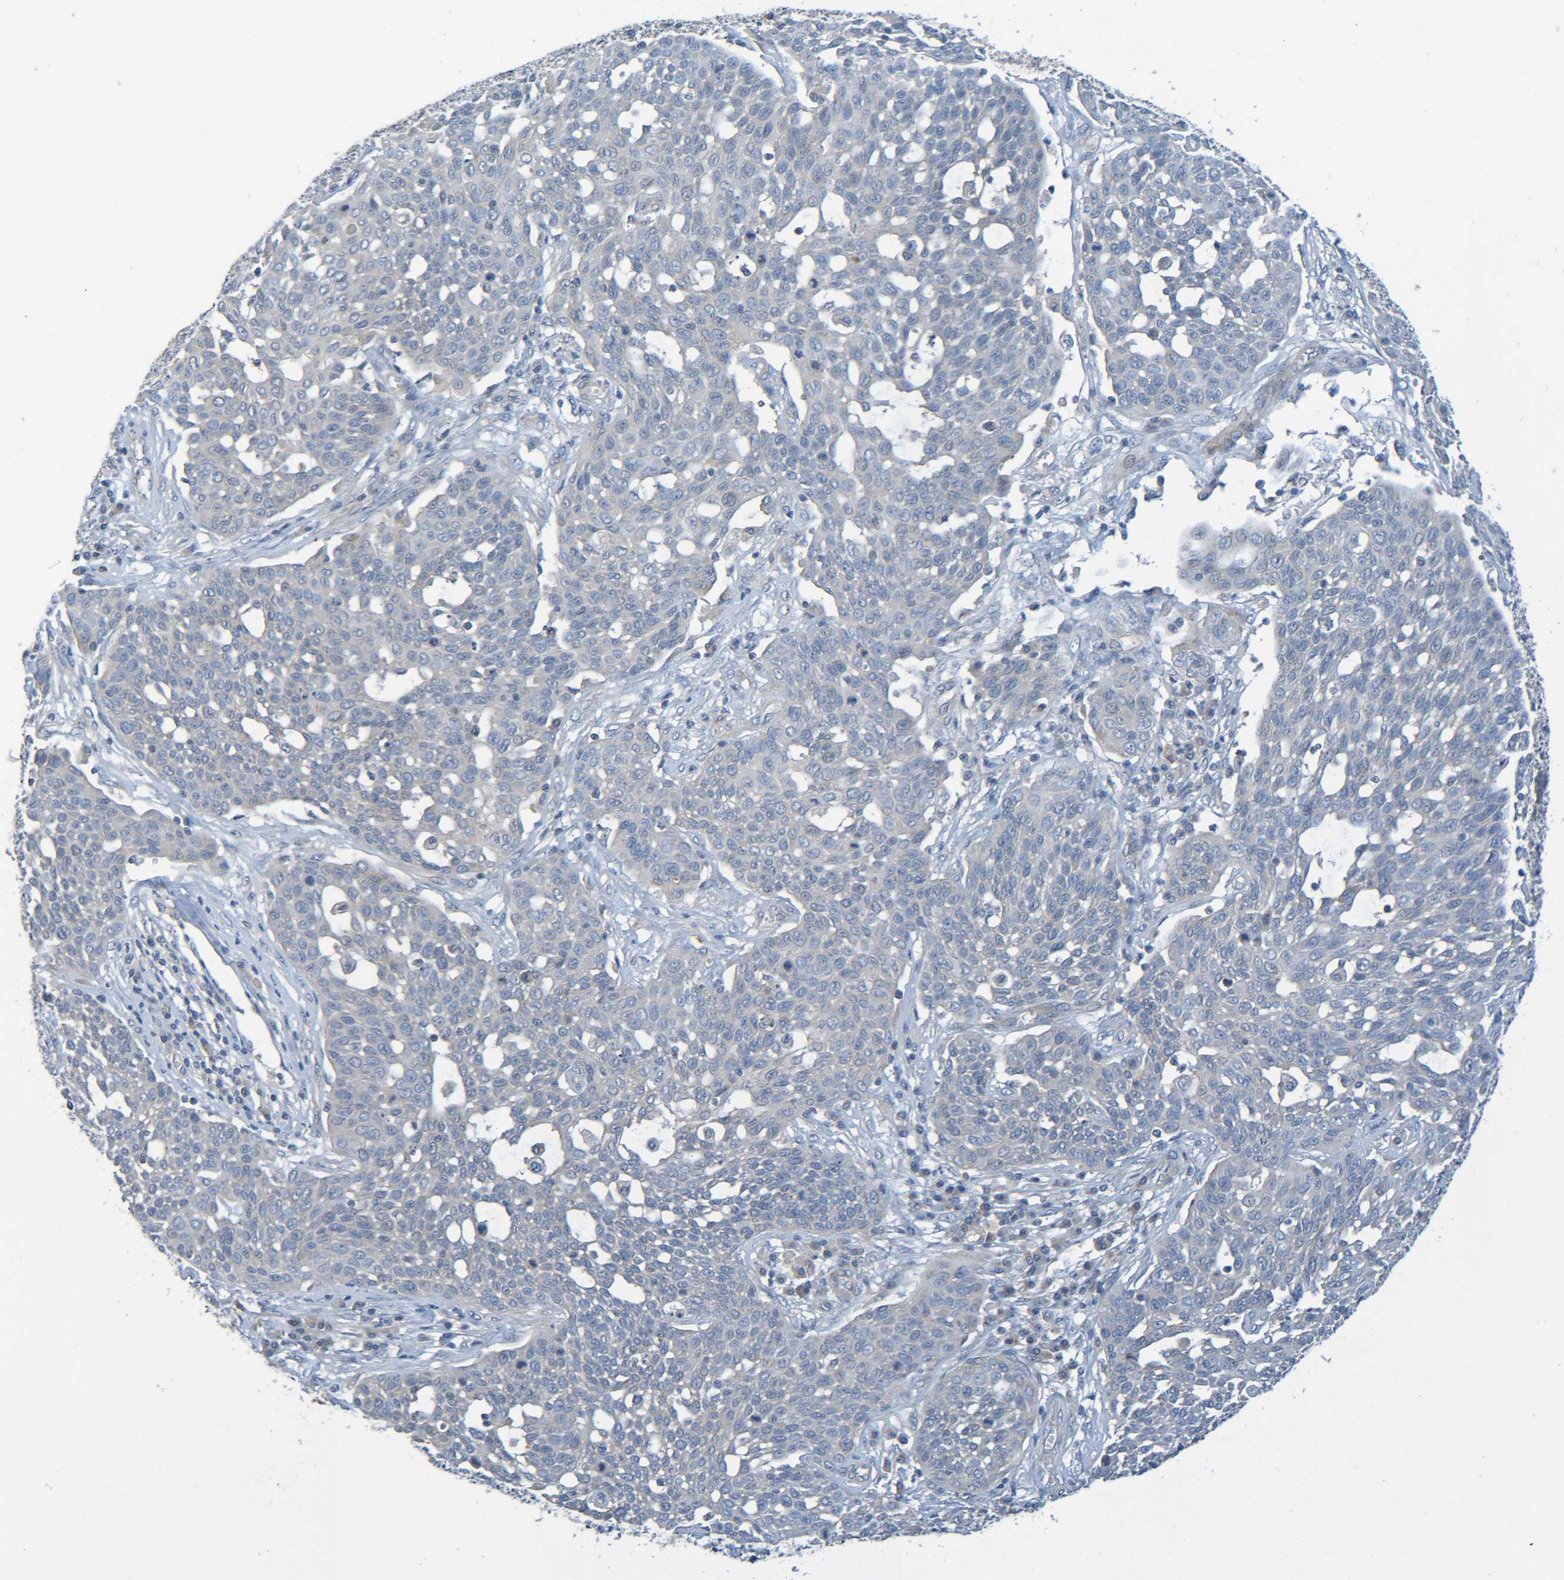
{"staining": {"intensity": "weak", "quantity": "<25%", "location": "cytoplasmic/membranous"}, "tissue": "cervical cancer", "cell_type": "Tumor cells", "image_type": "cancer", "snomed": [{"axis": "morphology", "description": "Squamous cell carcinoma, NOS"}, {"axis": "topography", "description": "Cervix"}], "caption": "Tumor cells show no significant staining in squamous cell carcinoma (cervical).", "gene": "CYP4F2", "patient": {"sex": "female", "age": 34}}